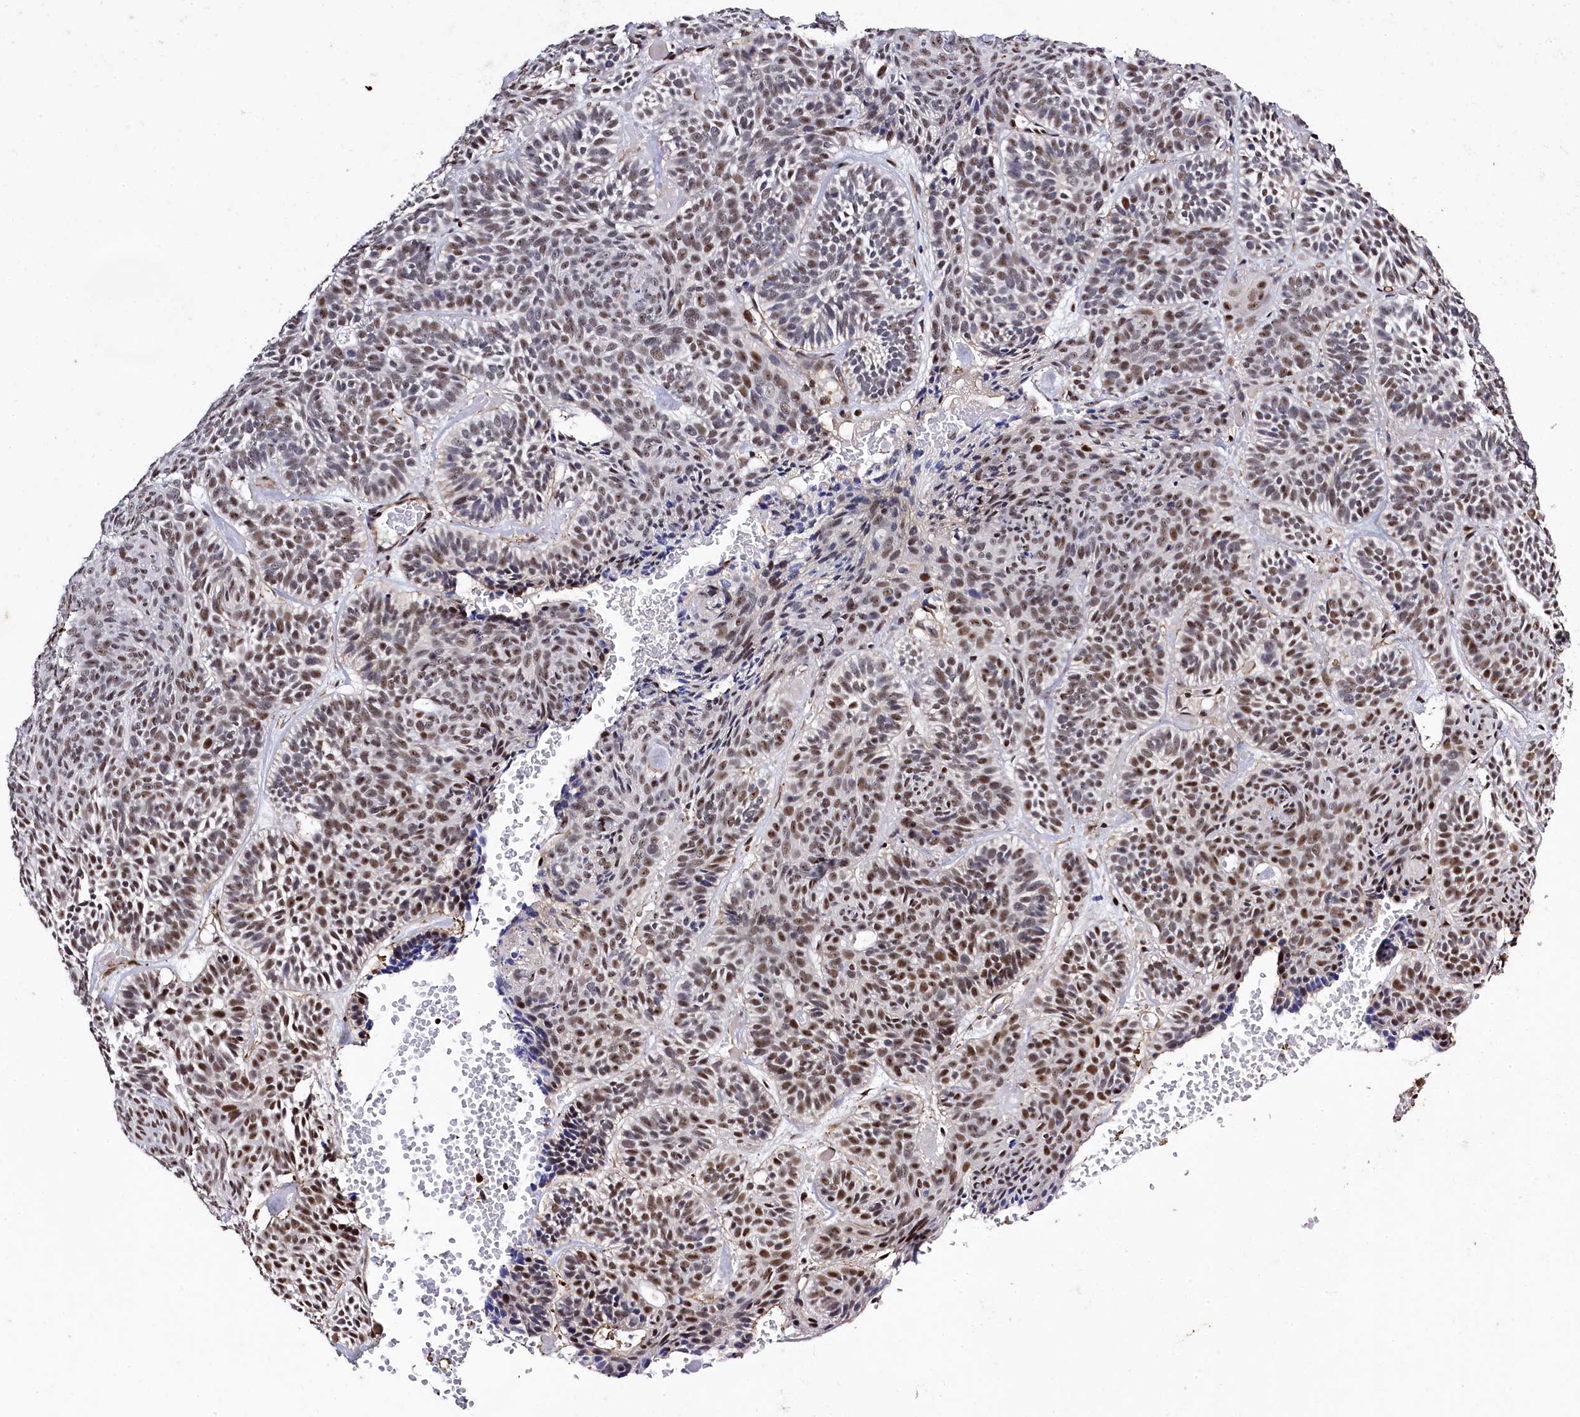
{"staining": {"intensity": "weak", "quantity": "25%-75%", "location": "nuclear"}, "tissue": "skin cancer", "cell_type": "Tumor cells", "image_type": "cancer", "snomed": [{"axis": "morphology", "description": "Basal cell carcinoma"}, {"axis": "topography", "description": "Skin"}], "caption": "An immunohistochemistry (IHC) histopathology image of tumor tissue is shown. Protein staining in brown shows weak nuclear positivity in skin cancer (basal cell carcinoma) within tumor cells. Nuclei are stained in blue.", "gene": "SAMD10", "patient": {"sex": "male", "age": 85}}